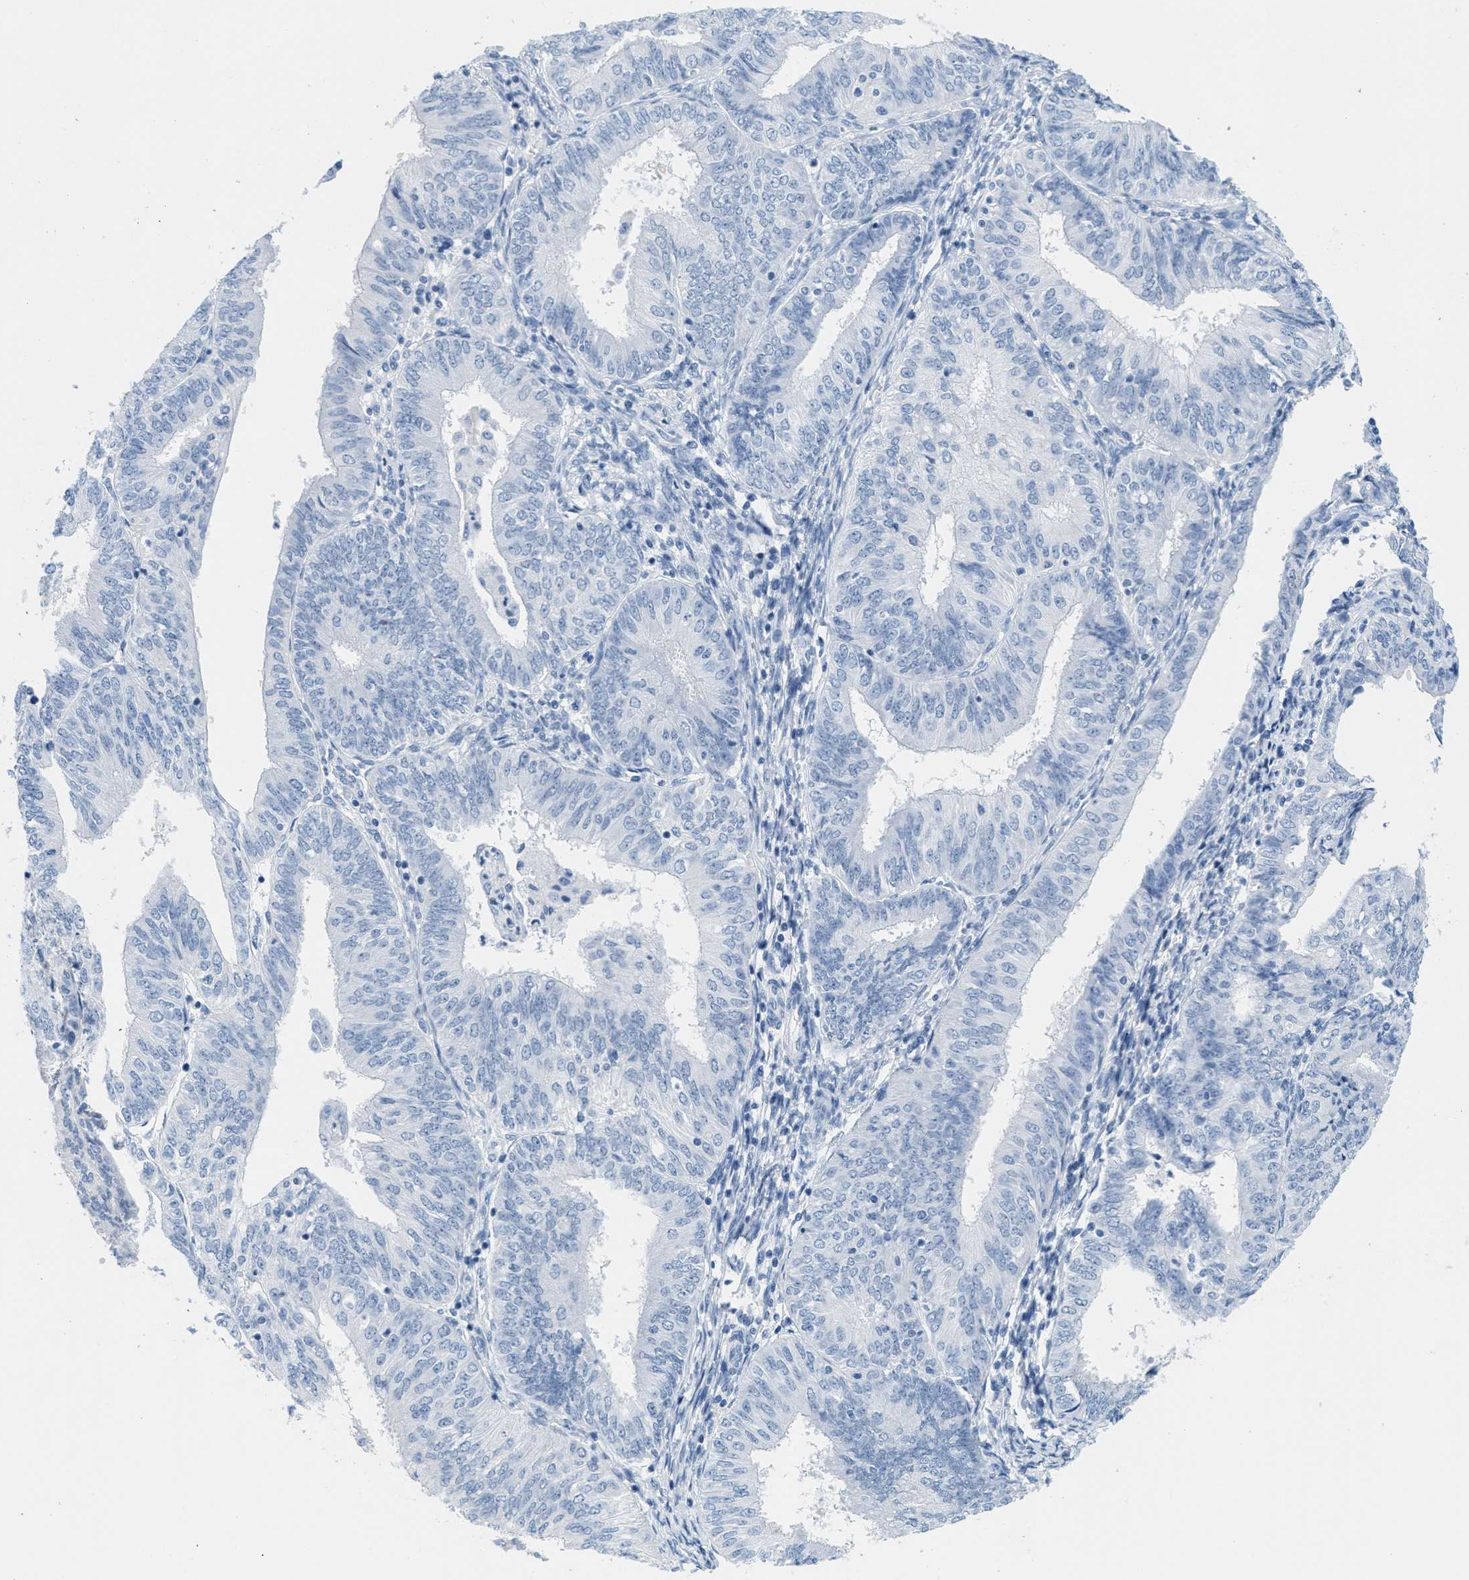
{"staining": {"intensity": "negative", "quantity": "none", "location": "none"}, "tissue": "endometrial cancer", "cell_type": "Tumor cells", "image_type": "cancer", "snomed": [{"axis": "morphology", "description": "Adenocarcinoma, NOS"}, {"axis": "topography", "description": "Endometrium"}], "caption": "There is no significant expression in tumor cells of endometrial cancer (adenocarcinoma).", "gene": "GPM6A", "patient": {"sex": "female", "age": 58}}